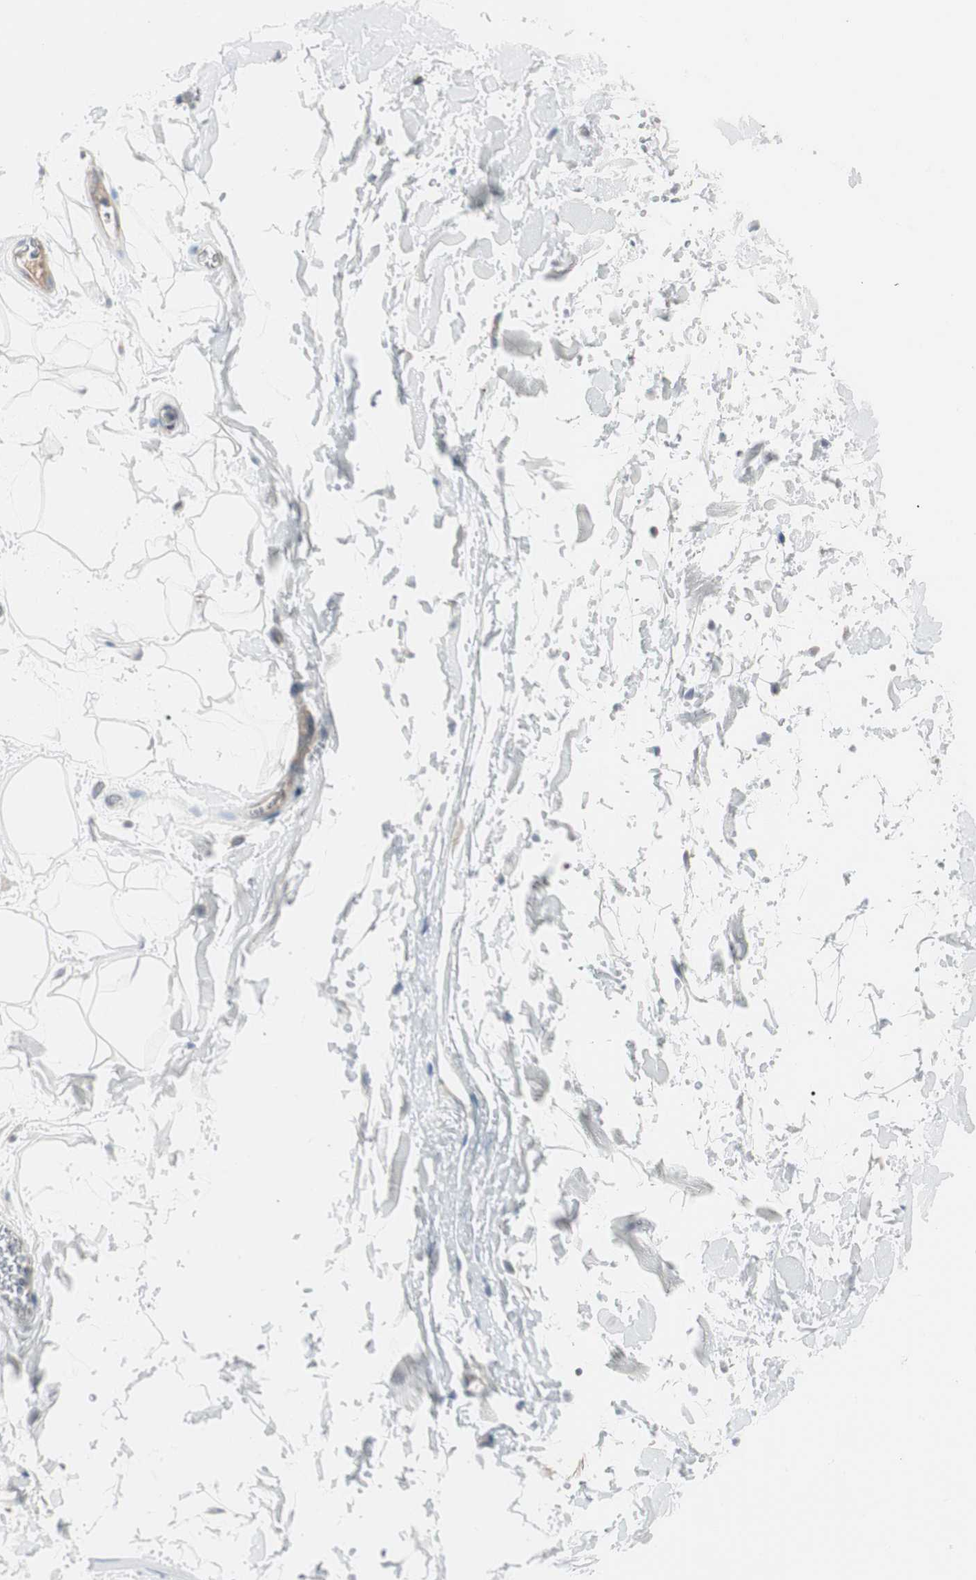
{"staining": {"intensity": "negative", "quantity": "none", "location": "none"}, "tissue": "adipose tissue", "cell_type": "Adipocytes", "image_type": "normal", "snomed": [{"axis": "morphology", "description": "Normal tissue, NOS"}, {"axis": "topography", "description": "Soft tissue"}], "caption": "Immunohistochemistry of benign adipose tissue exhibits no expression in adipocytes.", "gene": "SPINK4", "patient": {"sex": "male", "age": 72}}